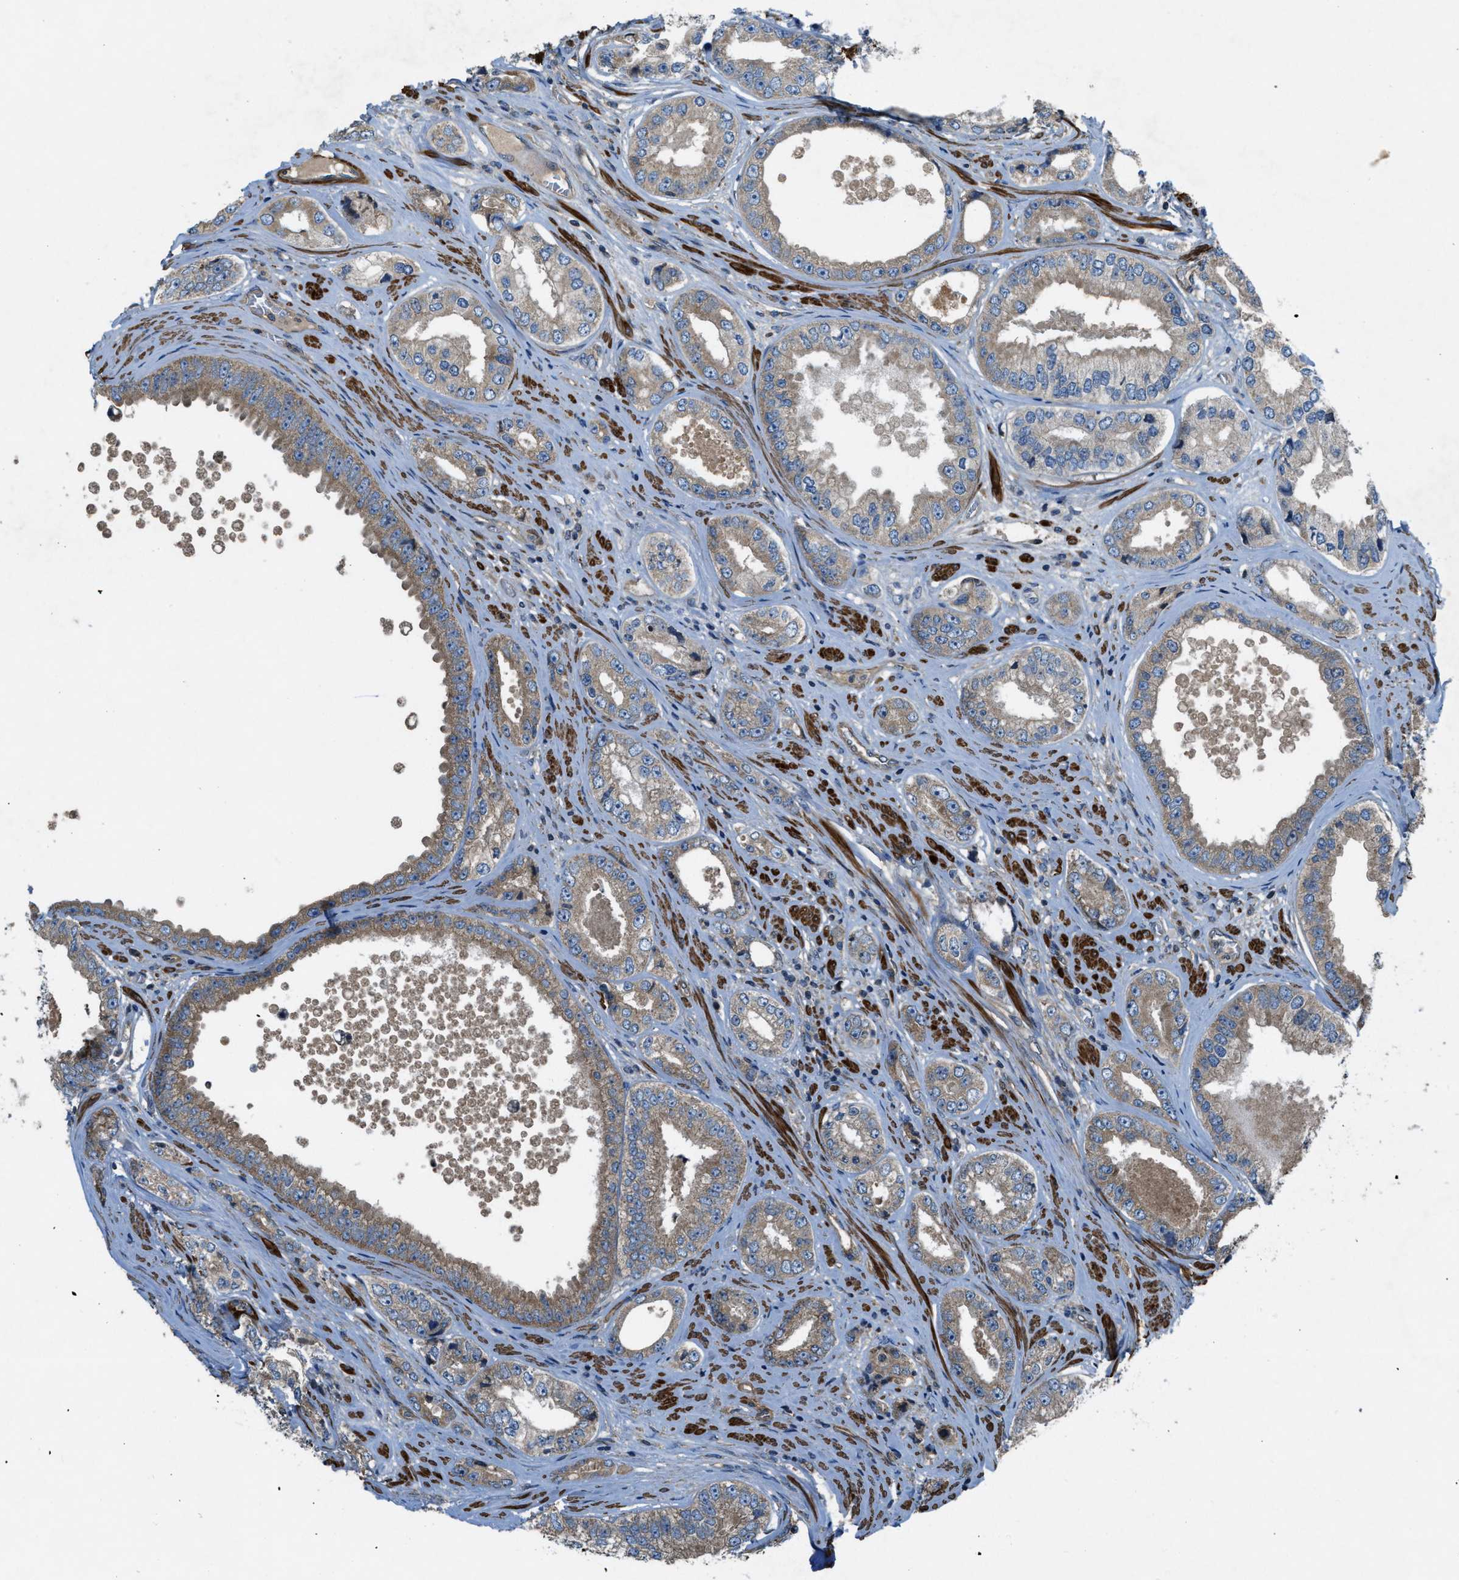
{"staining": {"intensity": "moderate", "quantity": ">75%", "location": "cytoplasmic/membranous"}, "tissue": "prostate cancer", "cell_type": "Tumor cells", "image_type": "cancer", "snomed": [{"axis": "morphology", "description": "Adenocarcinoma, High grade"}, {"axis": "topography", "description": "Prostate"}], "caption": "Immunohistochemistry image of neoplastic tissue: human prostate adenocarcinoma (high-grade) stained using IHC reveals medium levels of moderate protein expression localized specifically in the cytoplasmic/membranous of tumor cells, appearing as a cytoplasmic/membranous brown color.", "gene": "VEZT", "patient": {"sex": "male", "age": 61}}